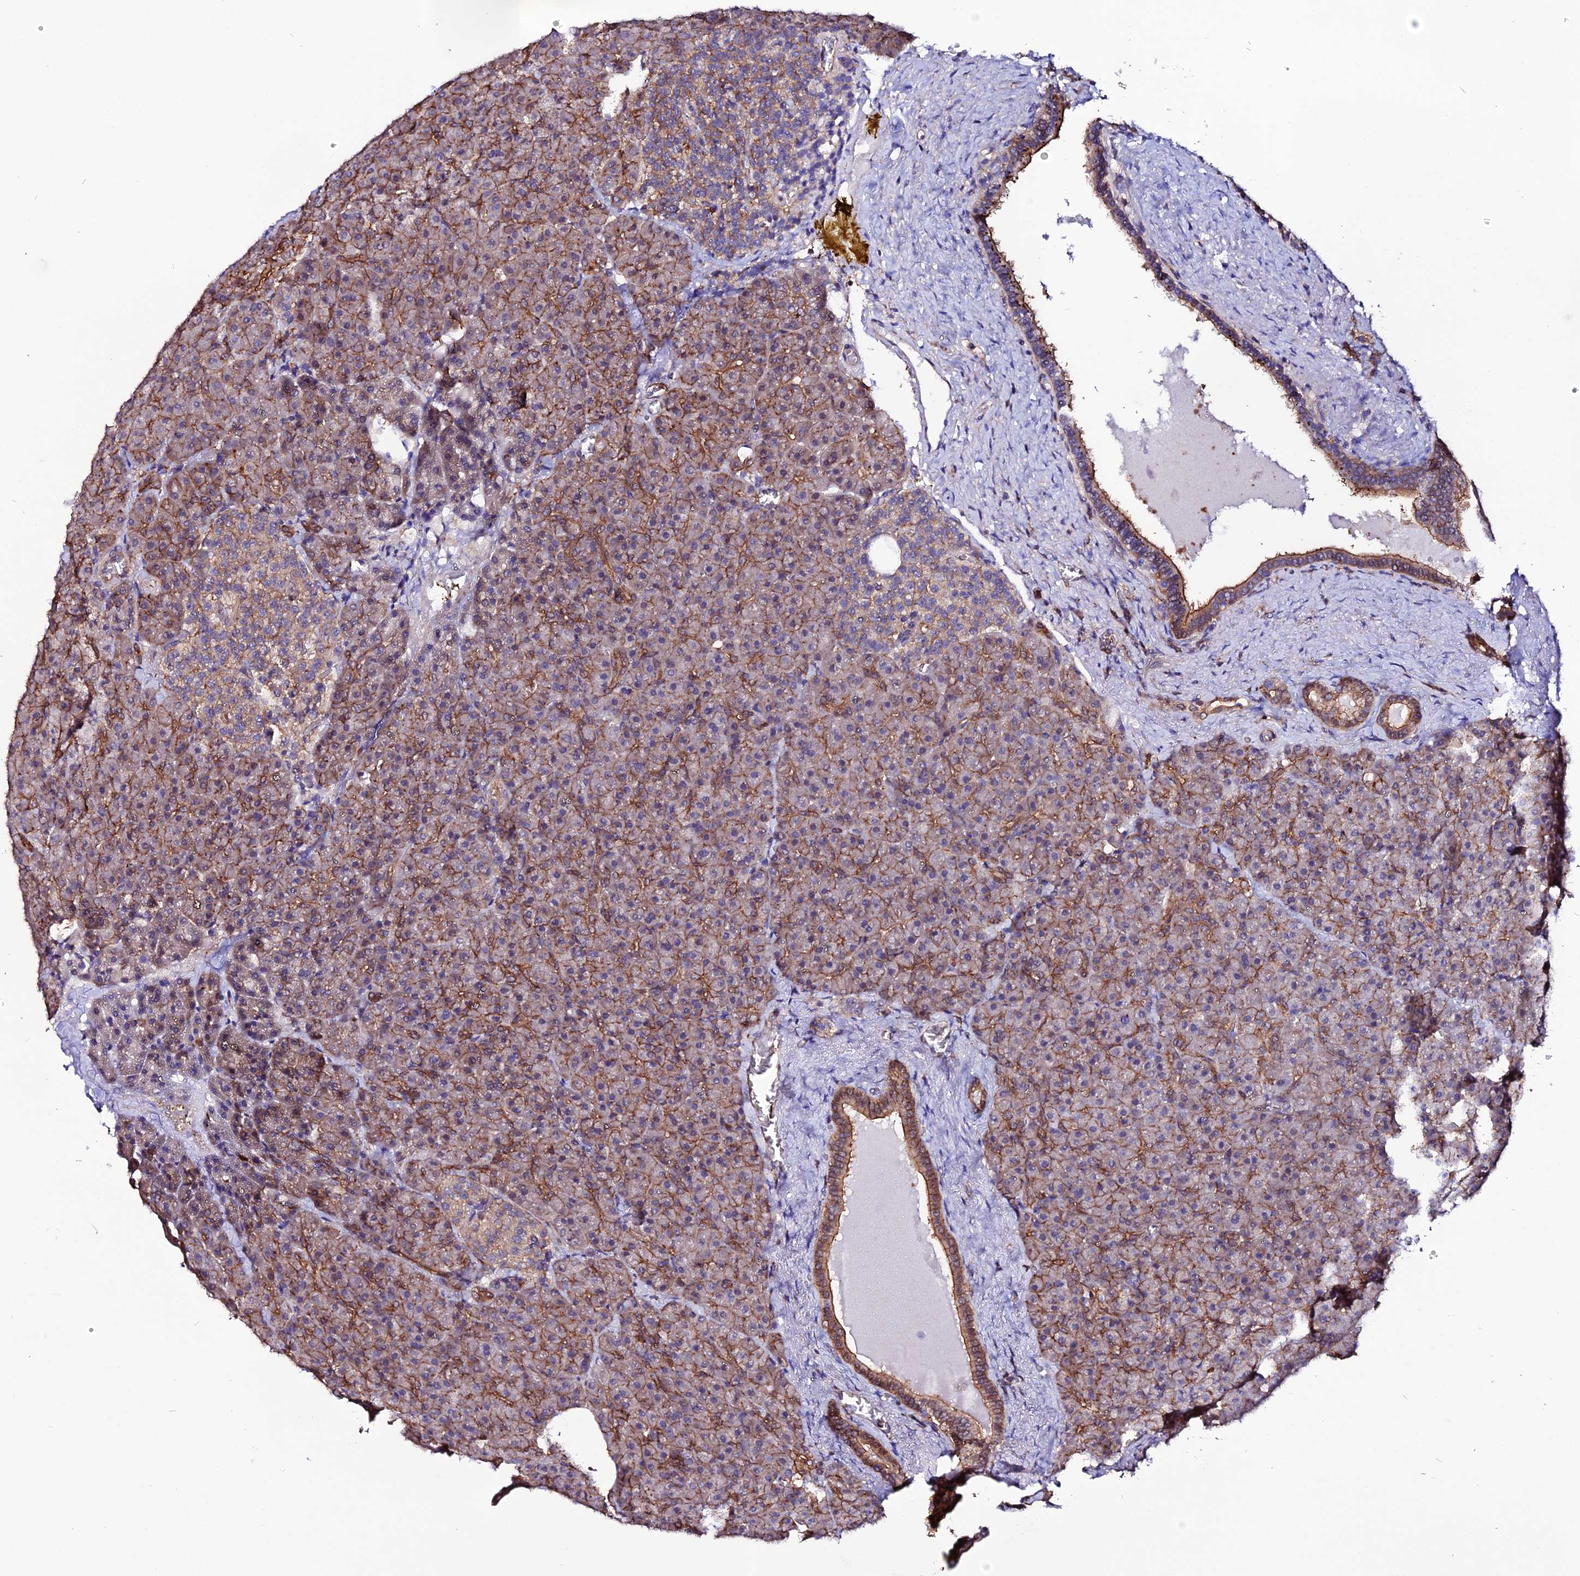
{"staining": {"intensity": "moderate", "quantity": ">75%", "location": "cytoplasmic/membranous"}, "tissue": "pancreas", "cell_type": "Exocrine glandular cells", "image_type": "normal", "snomed": [{"axis": "morphology", "description": "Normal tissue, NOS"}, {"axis": "topography", "description": "Pancreas"}], "caption": "Benign pancreas shows moderate cytoplasmic/membranous positivity in about >75% of exocrine glandular cells, visualized by immunohistochemistry.", "gene": "USP17L10", "patient": {"sex": "female", "age": 74}}